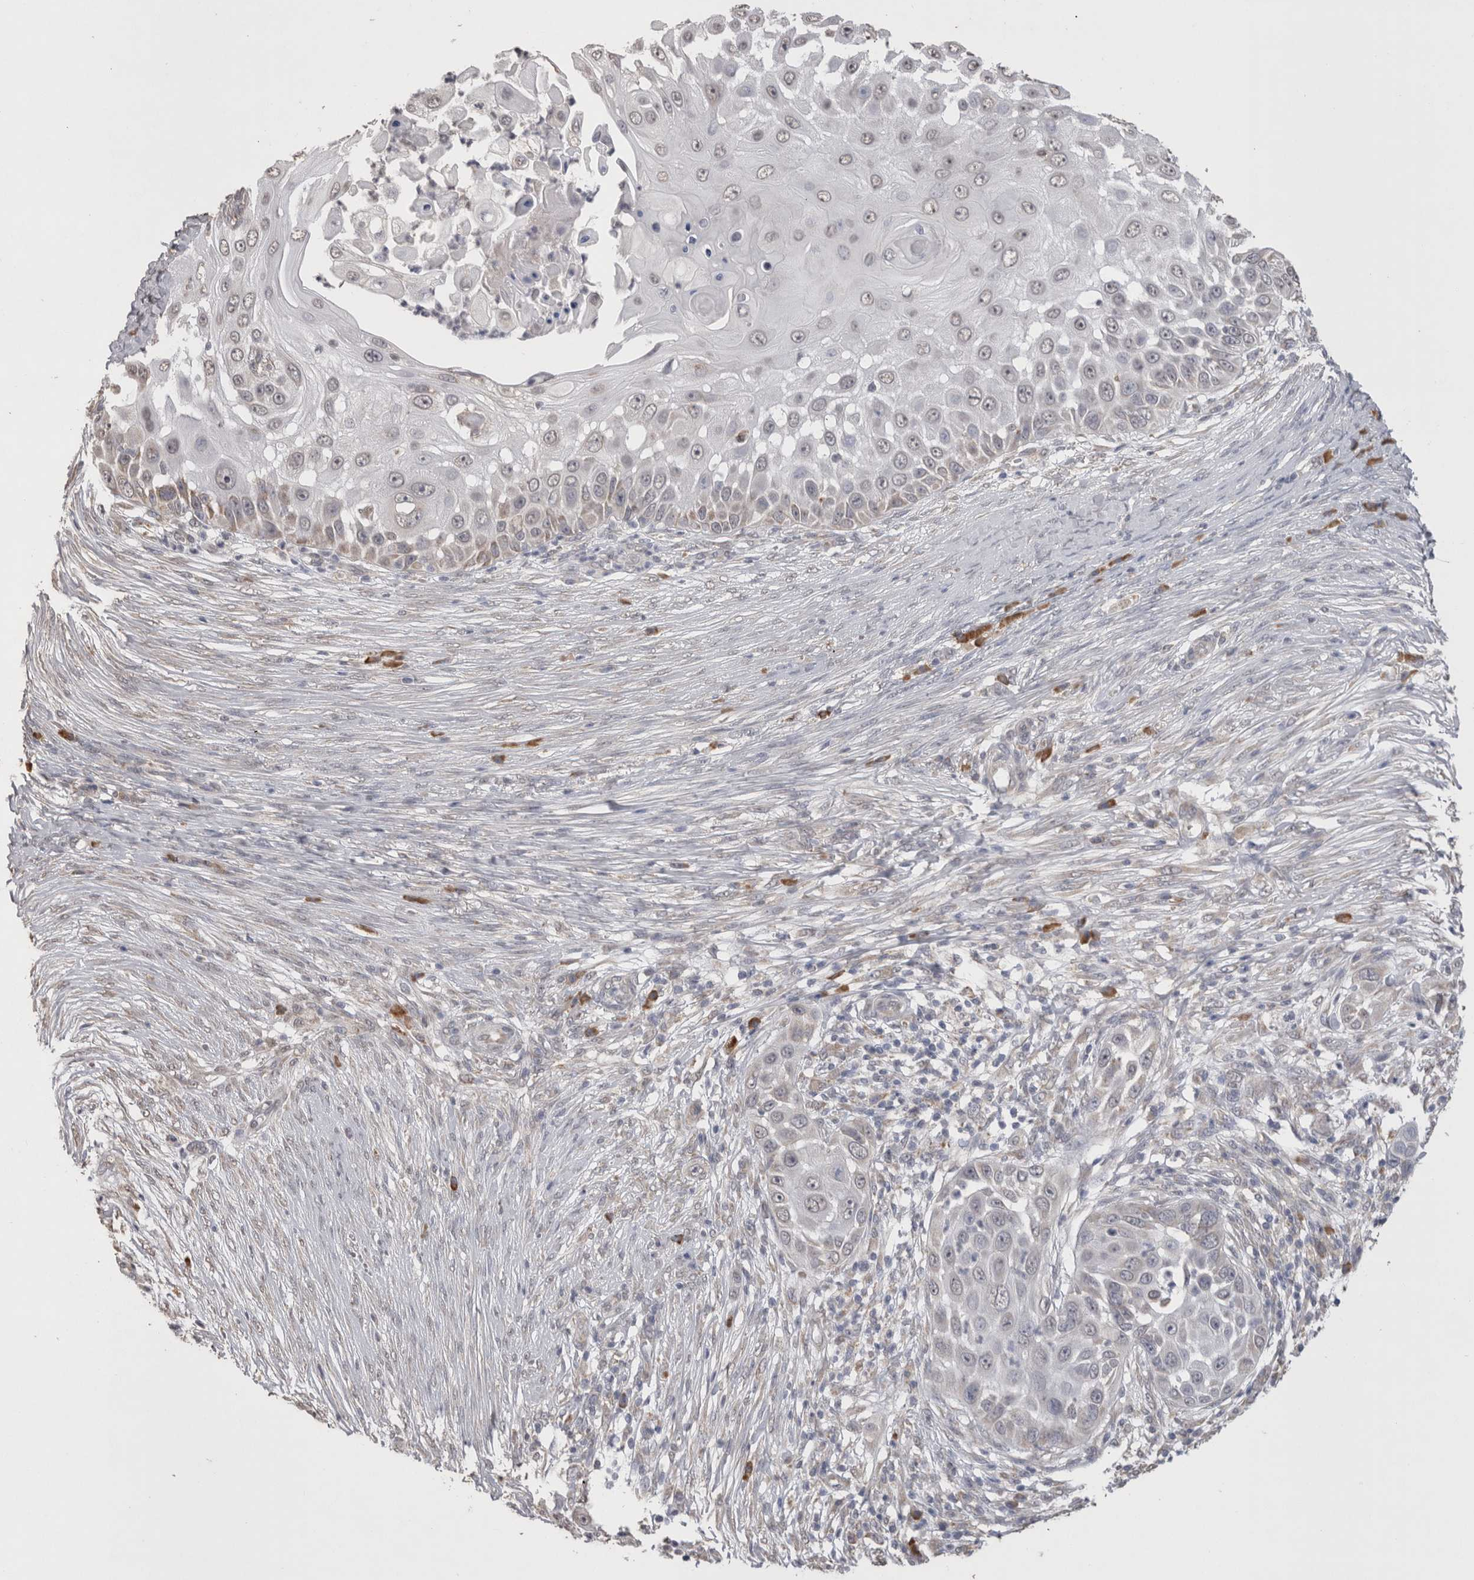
{"staining": {"intensity": "negative", "quantity": "none", "location": "none"}, "tissue": "skin cancer", "cell_type": "Tumor cells", "image_type": "cancer", "snomed": [{"axis": "morphology", "description": "Squamous cell carcinoma, NOS"}, {"axis": "topography", "description": "Skin"}], "caption": "Immunohistochemistry (IHC) of human squamous cell carcinoma (skin) exhibits no staining in tumor cells. Brightfield microscopy of immunohistochemistry (IHC) stained with DAB (brown) and hematoxylin (blue), captured at high magnification.", "gene": "NOMO1", "patient": {"sex": "female", "age": 44}}